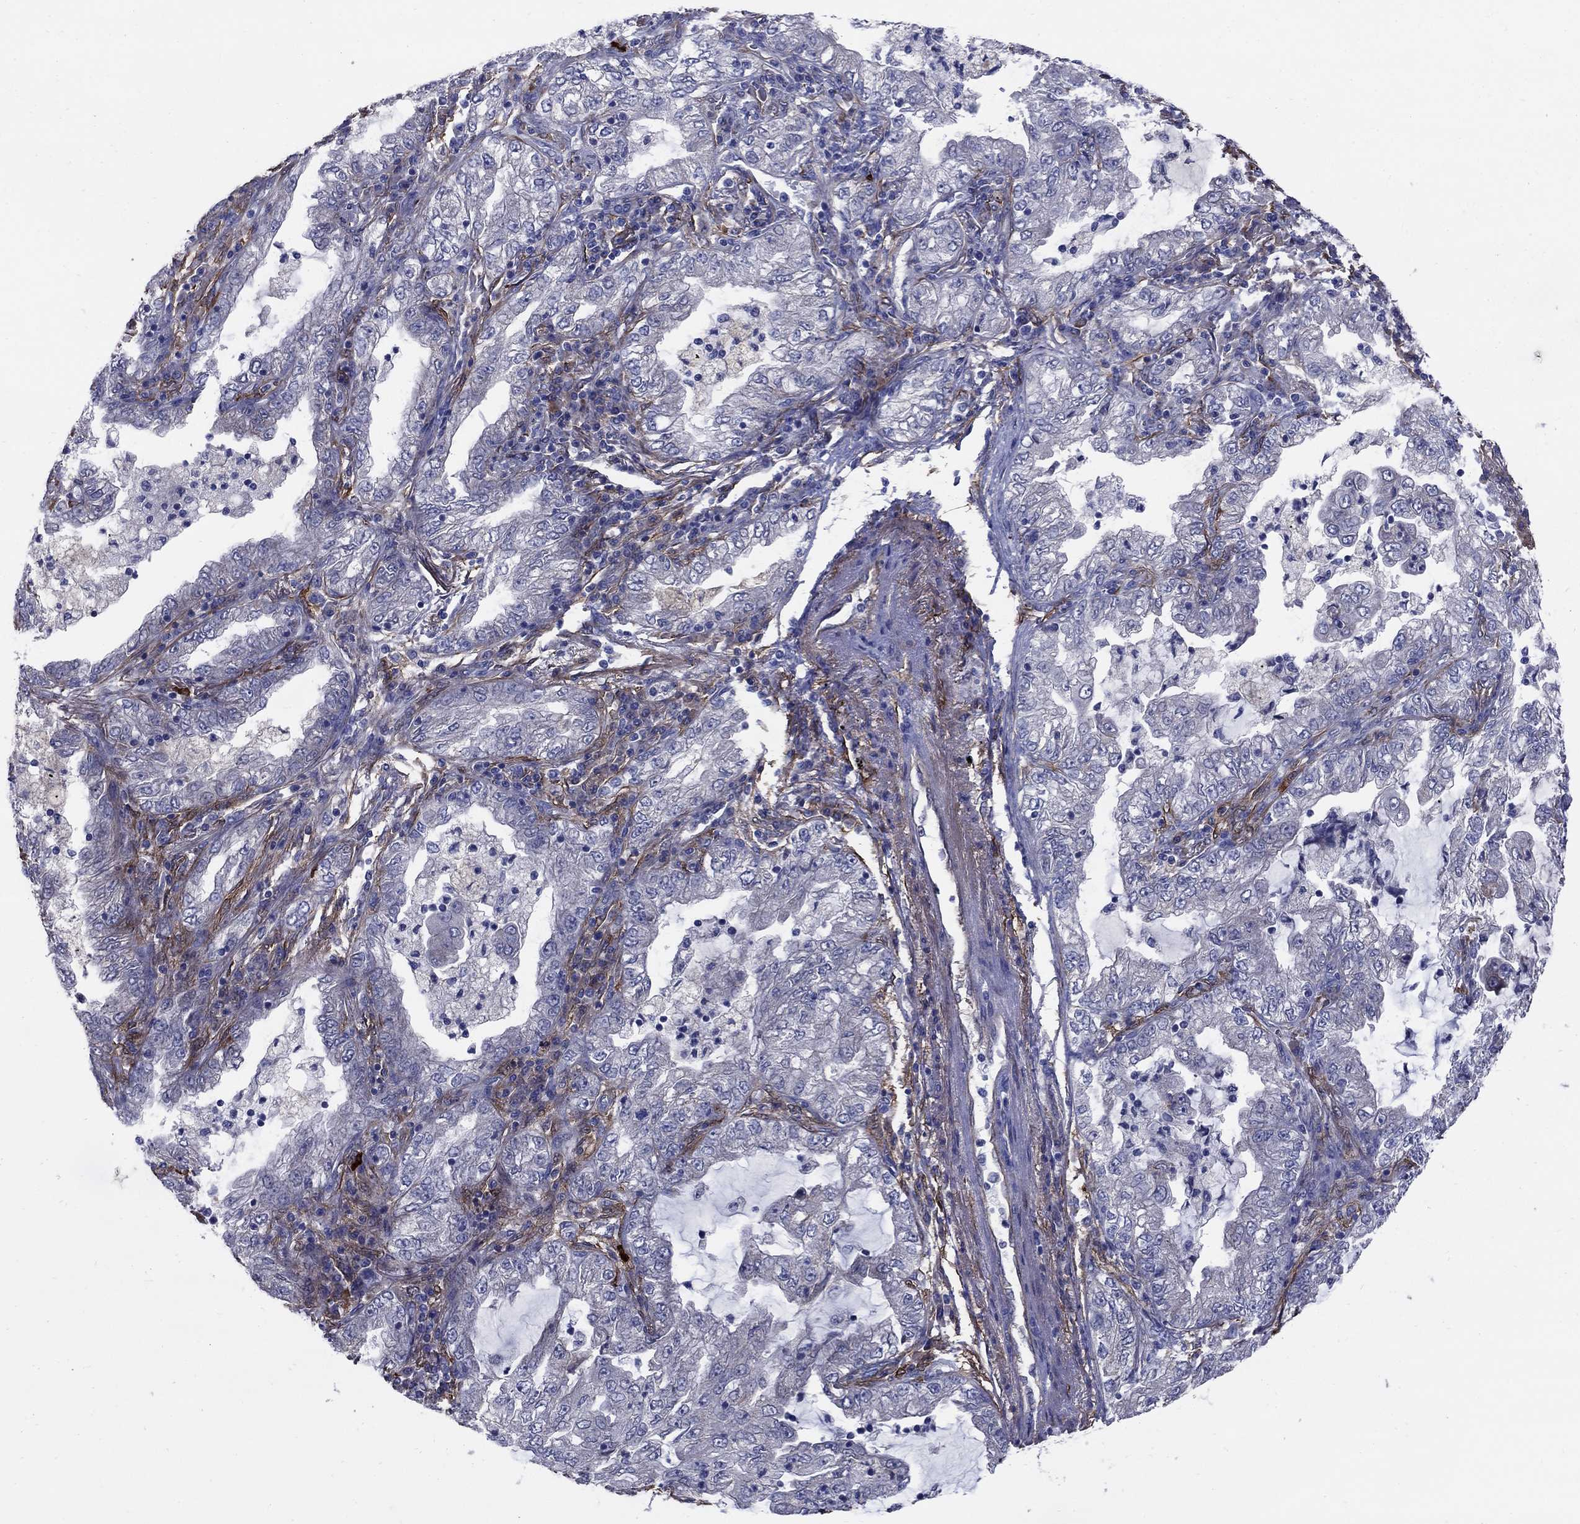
{"staining": {"intensity": "negative", "quantity": "none", "location": "none"}, "tissue": "lung cancer", "cell_type": "Tumor cells", "image_type": "cancer", "snomed": [{"axis": "morphology", "description": "Adenocarcinoma, NOS"}, {"axis": "topography", "description": "Lung"}], "caption": "The image displays no staining of tumor cells in adenocarcinoma (lung). Nuclei are stained in blue.", "gene": "EMP2", "patient": {"sex": "female", "age": 73}}